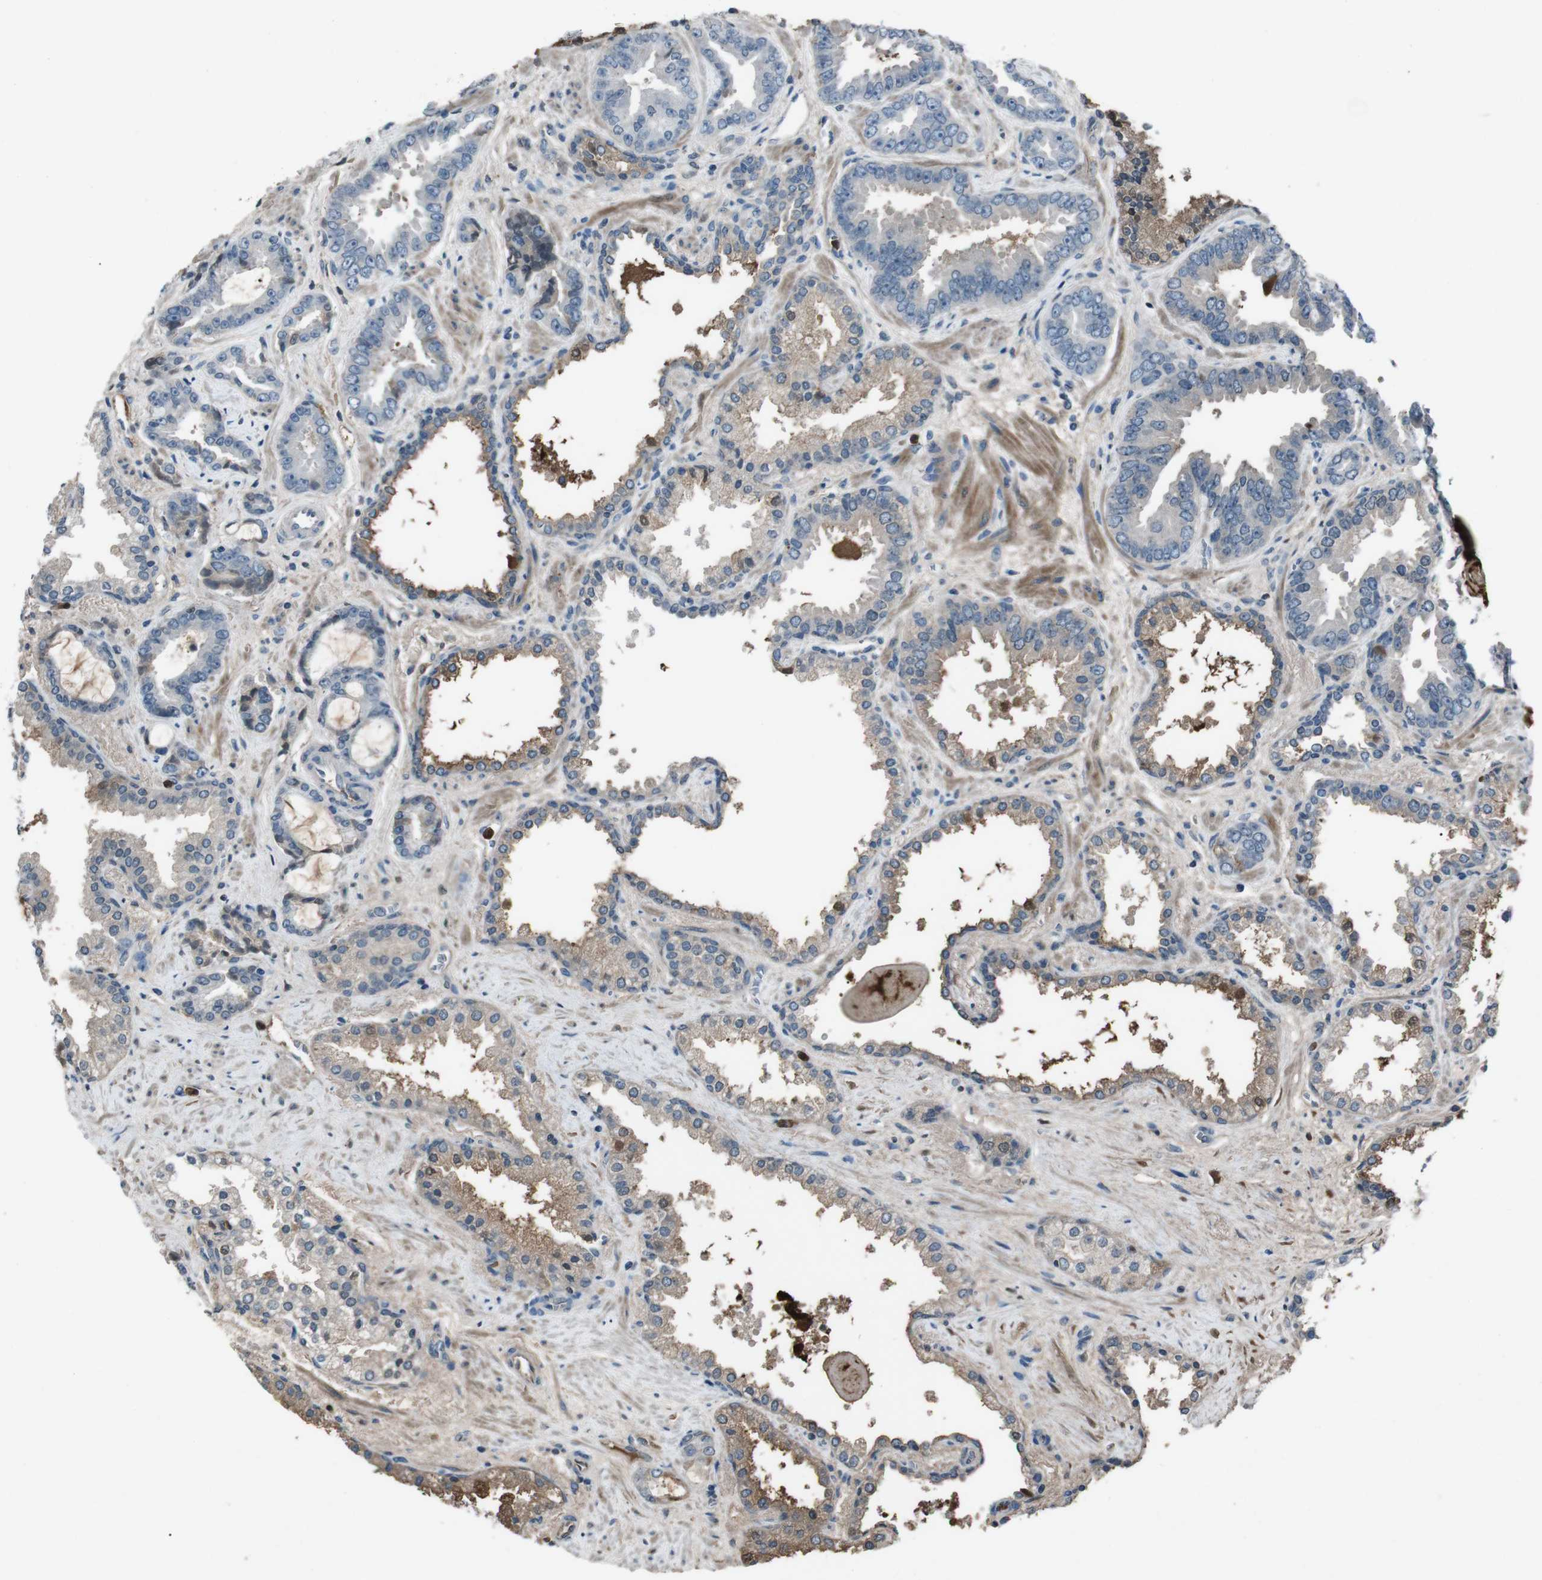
{"staining": {"intensity": "weak", "quantity": "<25%", "location": "cytoplasmic/membranous"}, "tissue": "prostate cancer", "cell_type": "Tumor cells", "image_type": "cancer", "snomed": [{"axis": "morphology", "description": "Adenocarcinoma, Low grade"}, {"axis": "topography", "description": "Prostate"}], "caption": "An immunohistochemistry (IHC) histopathology image of prostate cancer is shown. There is no staining in tumor cells of prostate cancer.", "gene": "UGT1A6", "patient": {"sex": "male", "age": 60}}